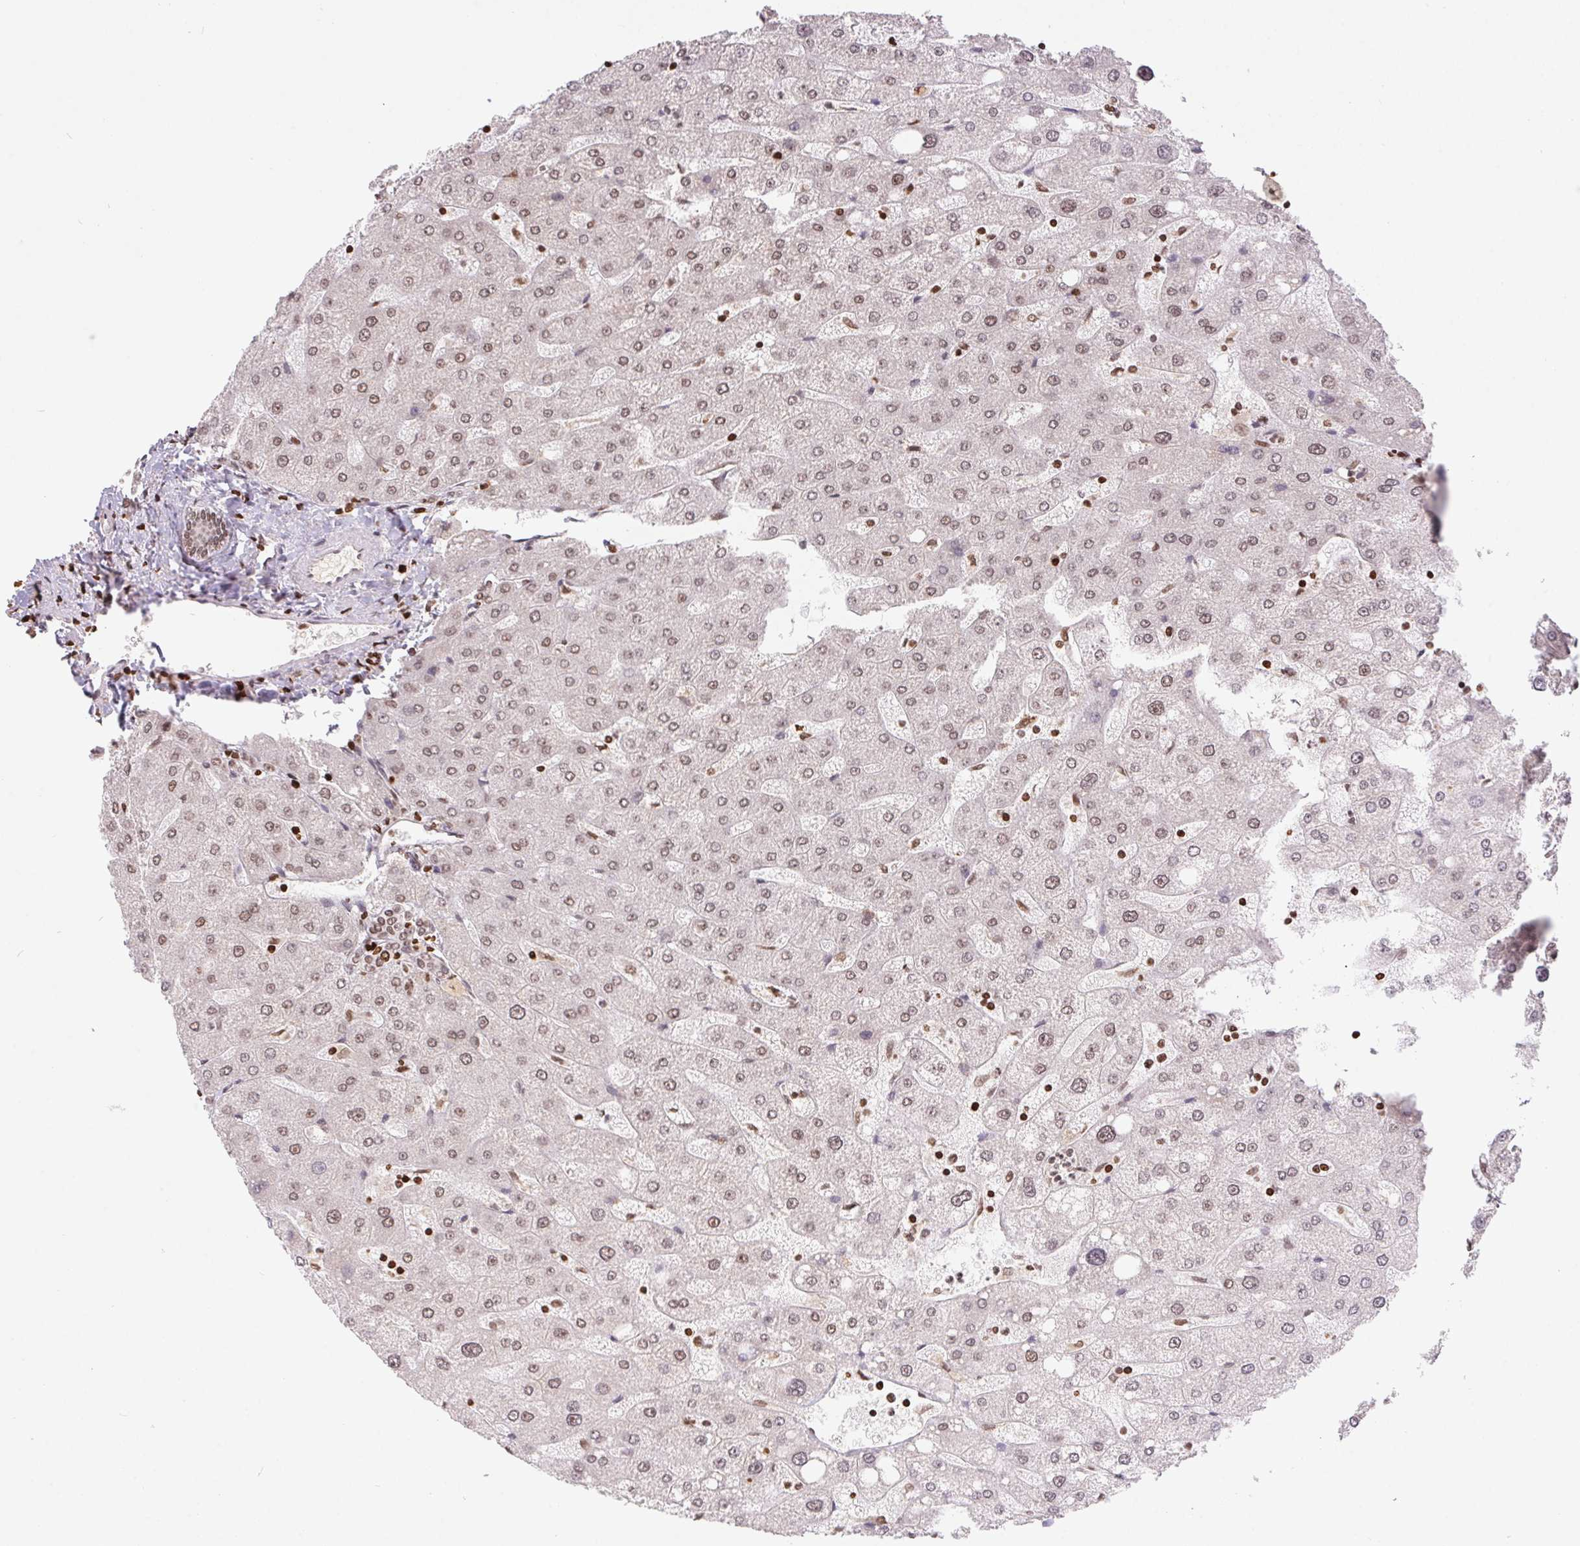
{"staining": {"intensity": "negative", "quantity": "none", "location": "none"}, "tissue": "liver", "cell_type": "Cholangiocytes", "image_type": "normal", "snomed": [{"axis": "morphology", "description": "Normal tissue, NOS"}, {"axis": "topography", "description": "Liver"}], "caption": "This is a photomicrograph of immunohistochemistry staining of unremarkable liver, which shows no positivity in cholangiocytes.", "gene": "POLD3", "patient": {"sex": "male", "age": 67}}